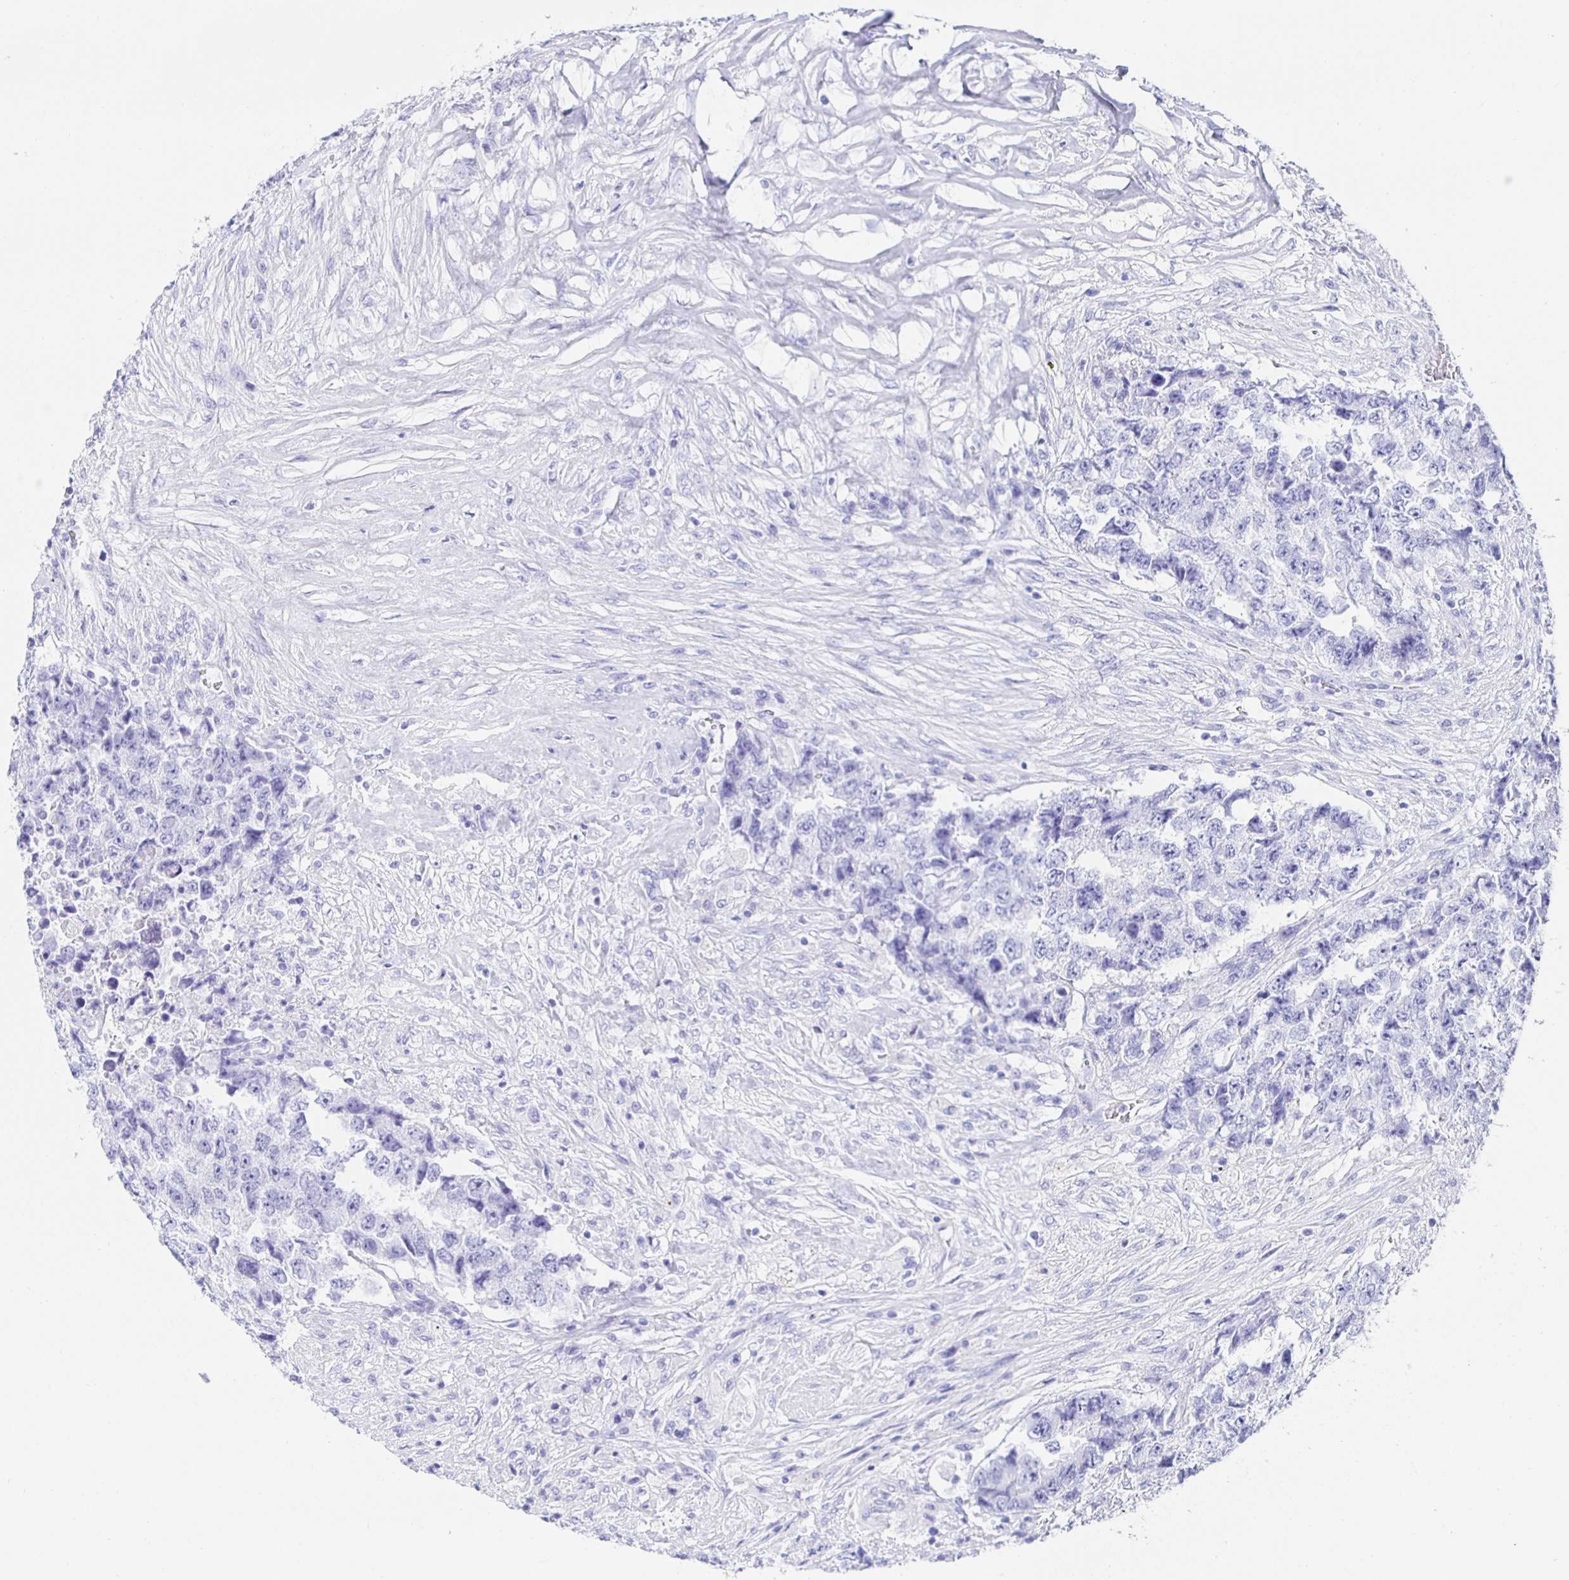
{"staining": {"intensity": "negative", "quantity": "none", "location": "none"}, "tissue": "testis cancer", "cell_type": "Tumor cells", "image_type": "cancer", "snomed": [{"axis": "morphology", "description": "Carcinoma, Embryonal, NOS"}, {"axis": "topography", "description": "Testis"}], "caption": "Tumor cells are negative for brown protein staining in testis cancer (embryonal carcinoma).", "gene": "HSPA4L", "patient": {"sex": "male", "age": 24}}